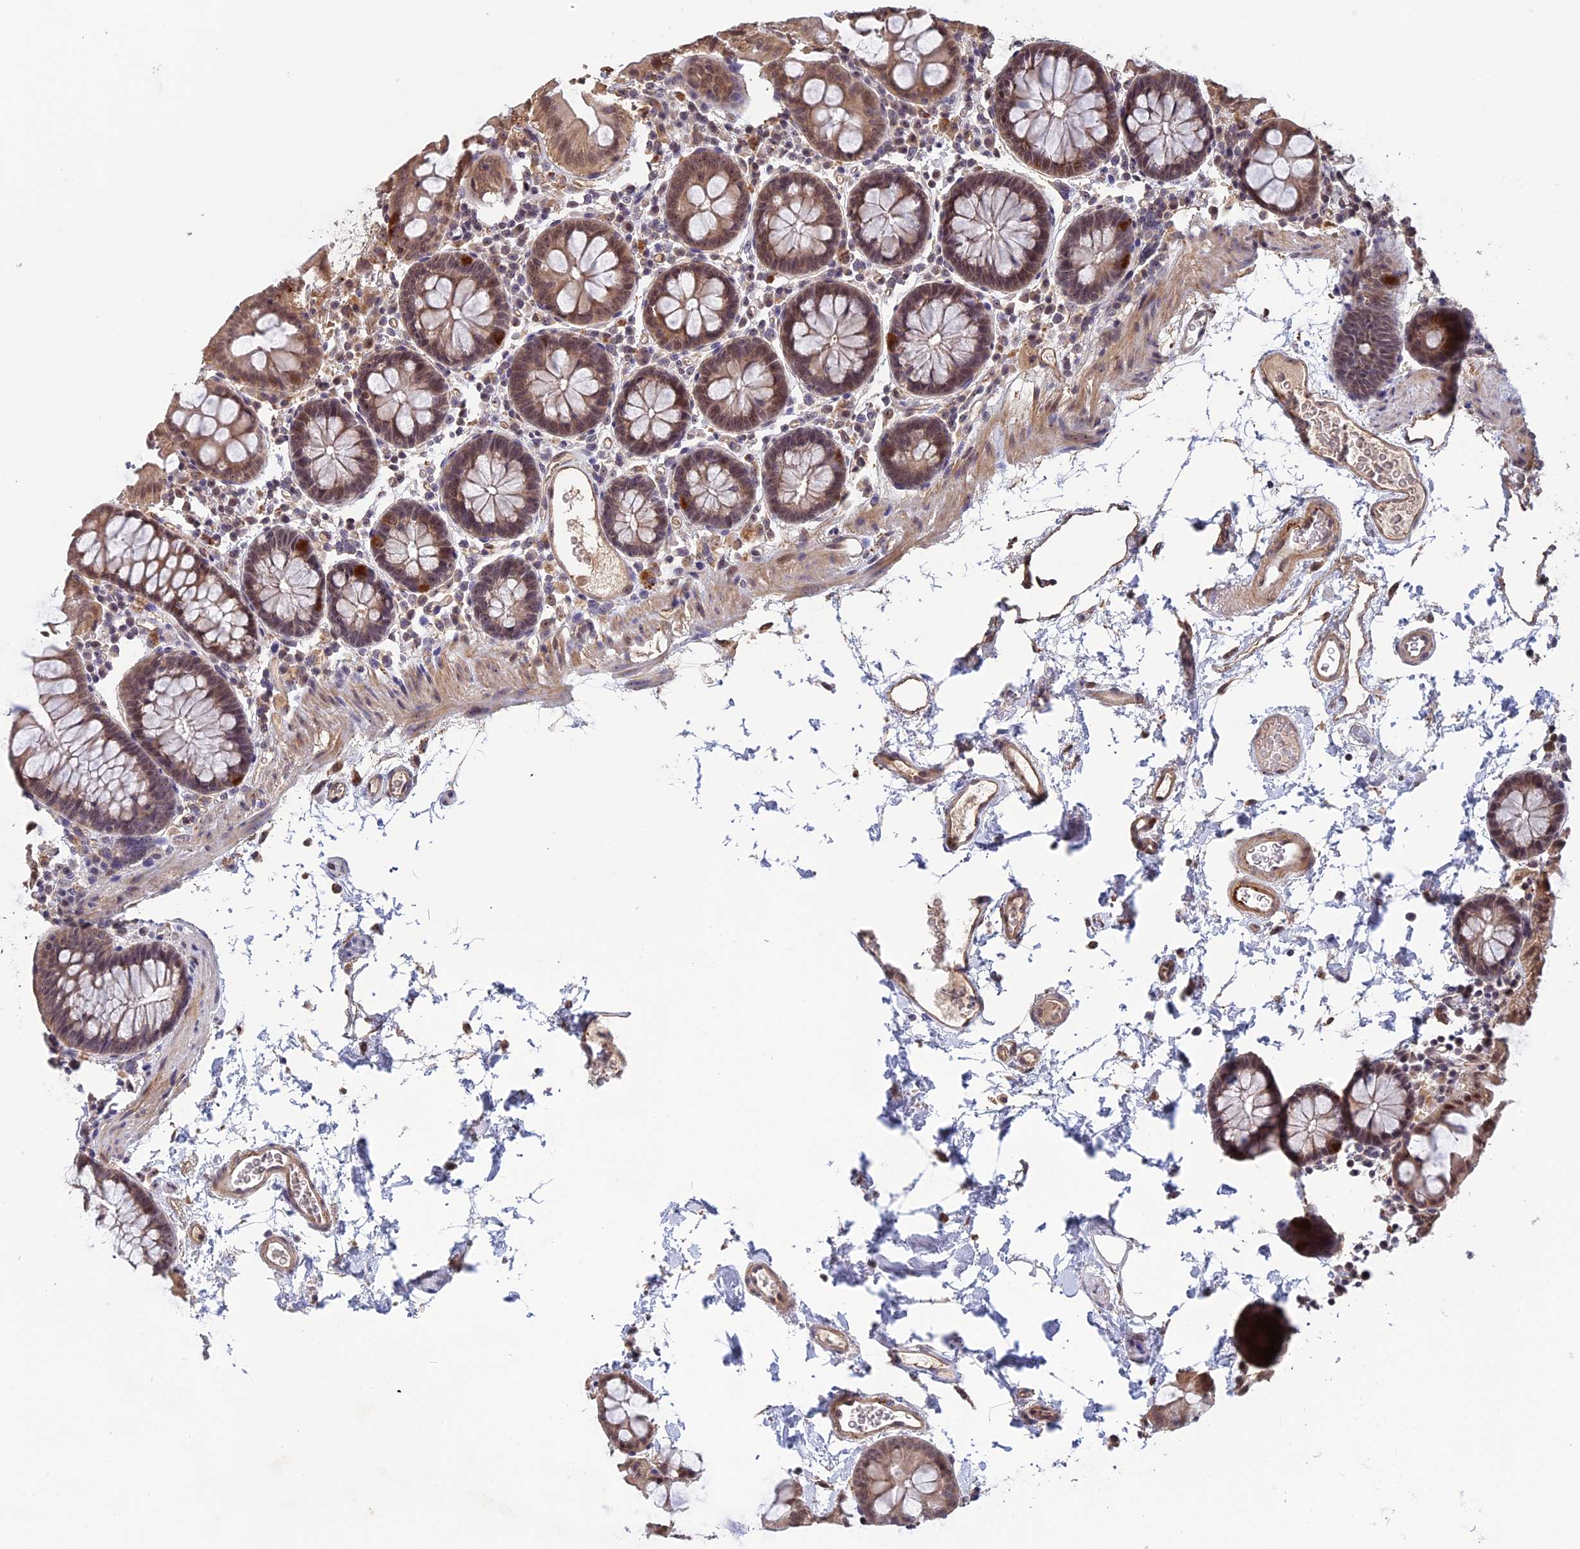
{"staining": {"intensity": "moderate", "quantity": ">75%", "location": "cytoplasmic/membranous"}, "tissue": "colon", "cell_type": "Endothelial cells", "image_type": "normal", "snomed": [{"axis": "morphology", "description": "Normal tissue, NOS"}, {"axis": "topography", "description": "Colon"}], "caption": "DAB immunohistochemical staining of normal human colon exhibits moderate cytoplasmic/membranous protein positivity in approximately >75% of endothelial cells.", "gene": "FAM98C", "patient": {"sex": "male", "age": 75}}